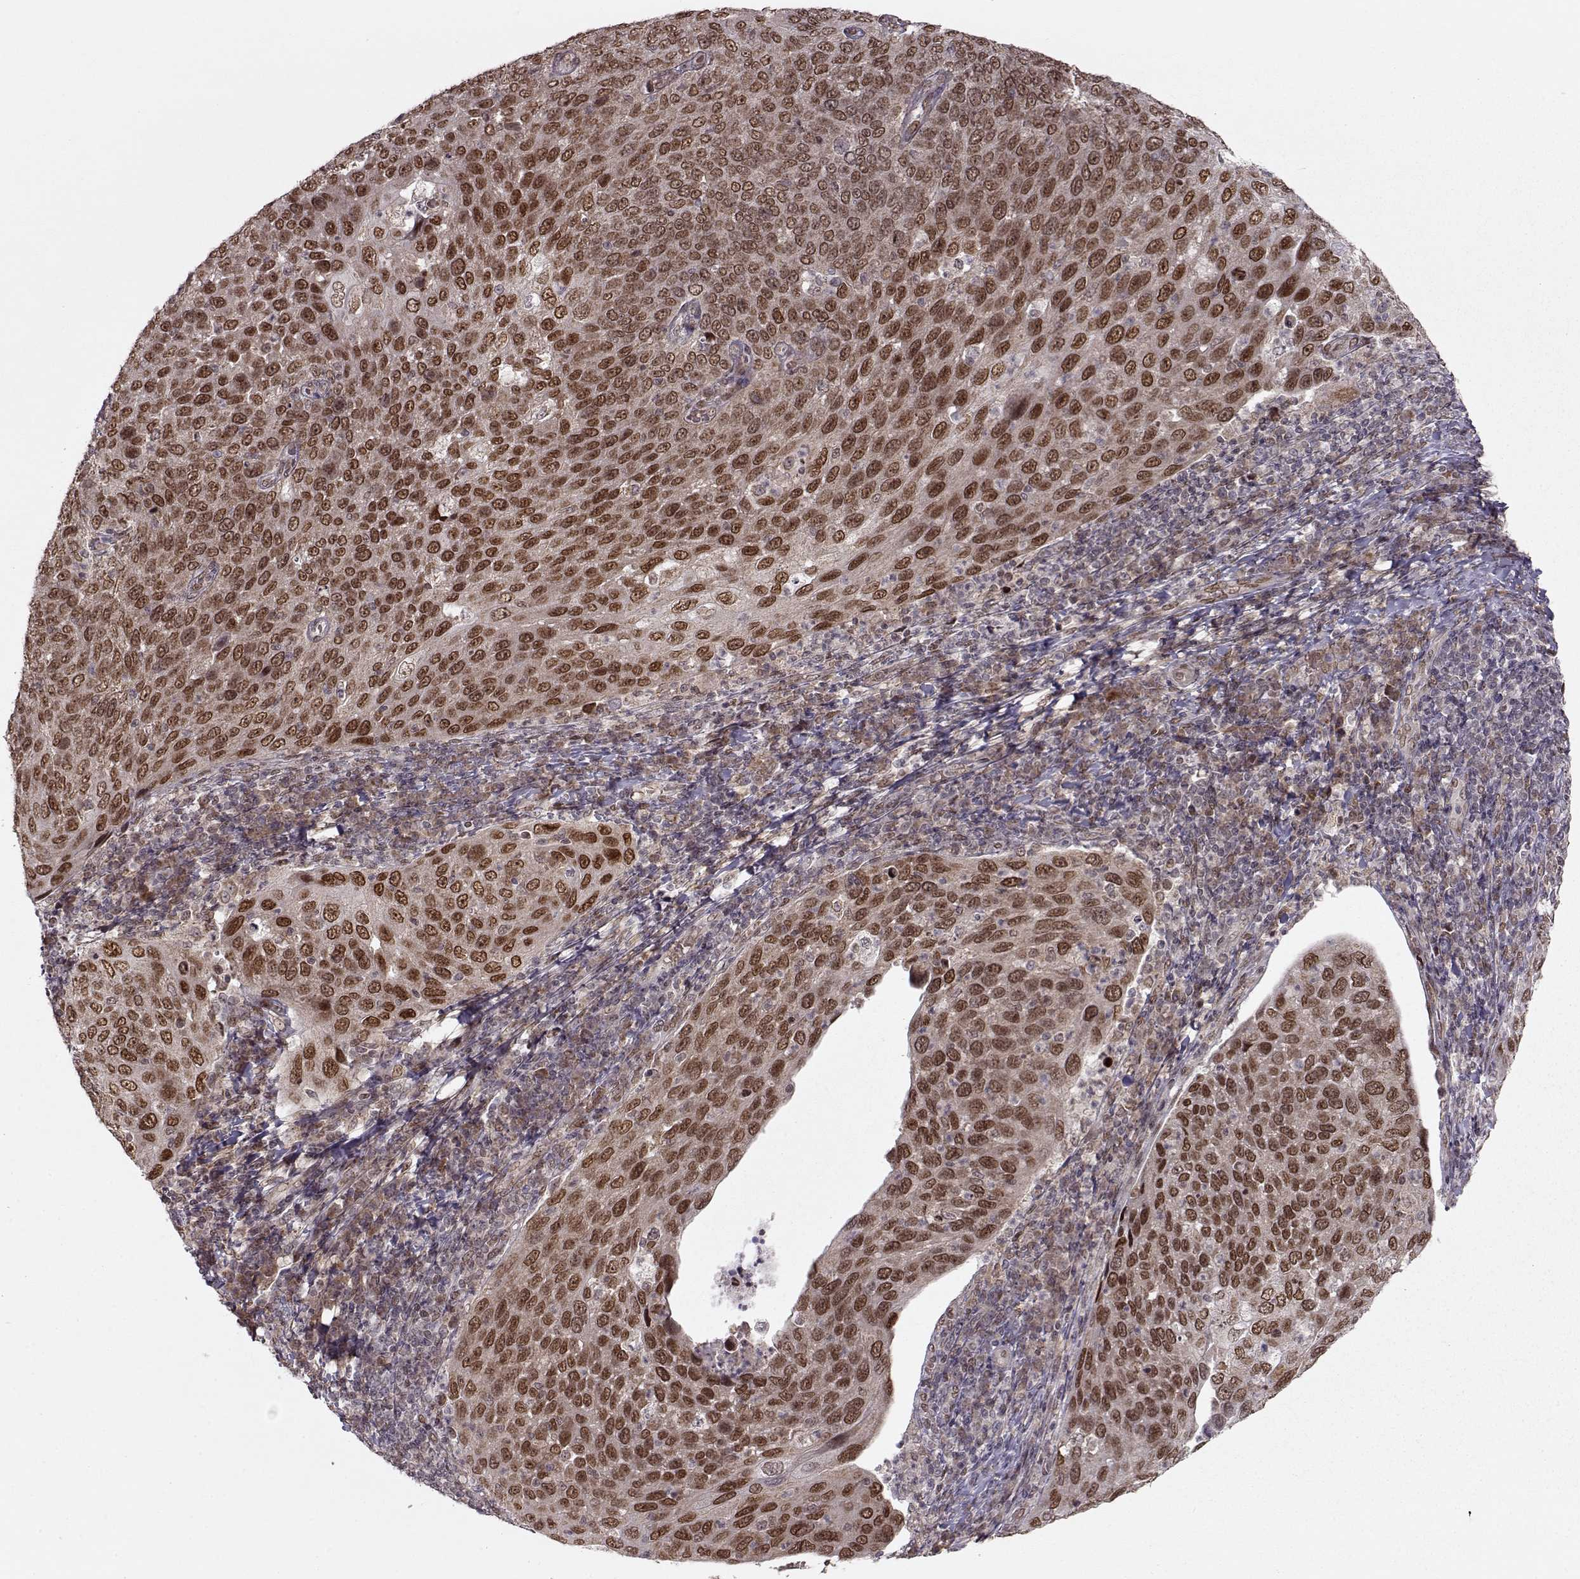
{"staining": {"intensity": "moderate", "quantity": ">75%", "location": "cytoplasmic/membranous,nuclear"}, "tissue": "cervical cancer", "cell_type": "Tumor cells", "image_type": "cancer", "snomed": [{"axis": "morphology", "description": "Squamous cell carcinoma, NOS"}, {"axis": "topography", "description": "Cervix"}], "caption": "There is medium levels of moderate cytoplasmic/membranous and nuclear staining in tumor cells of cervical cancer (squamous cell carcinoma), as demonstrated by immunohistochemical staining (brown color).", "gene": "RAI1", "patient": {"sex": "female", "age": 54}}